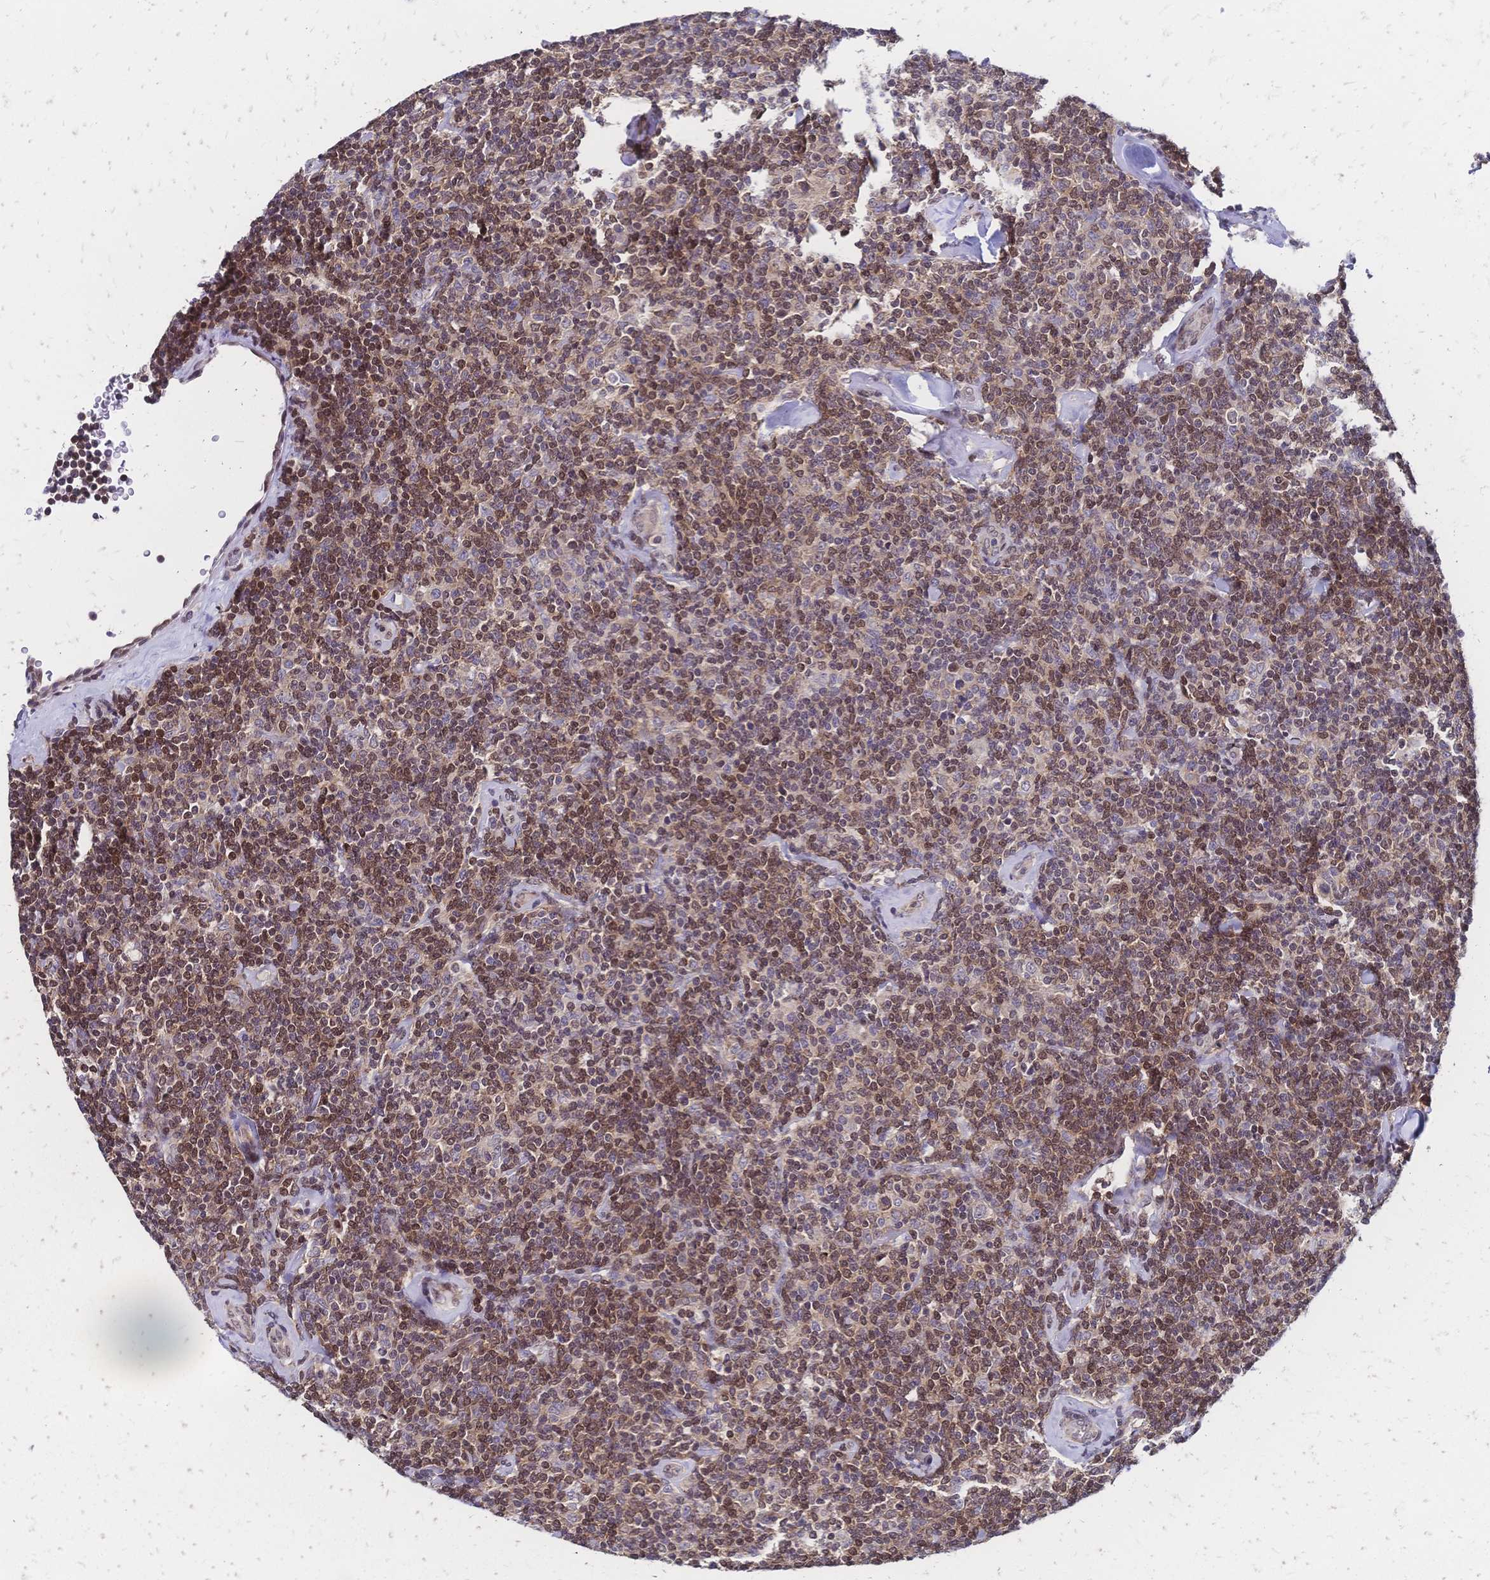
{"staining": {"intensity": "weak", "quantity": "25%-75%", "location": "nuclear"}, "tissue": "lymphoma", "cell_type": "Tumor cells", "image_type": "cancer", "snomed": [{"axis": "morphology", "description": "Malignant lymphoma, non-Hodgkin's type, Low grade"}, {"axis": "topography", "description": "Lymph node"}], "caption": "Low-grade malignant lymphoma, non-Hodgkin's type tissue reveals weak nuclear positivity in about 25%-75% of tumor cells The protein of interest is shown in brown color, while the nuclei are stained blue.", "gene": "CBX7", "patient": {"sex": "female", "age": 56}}